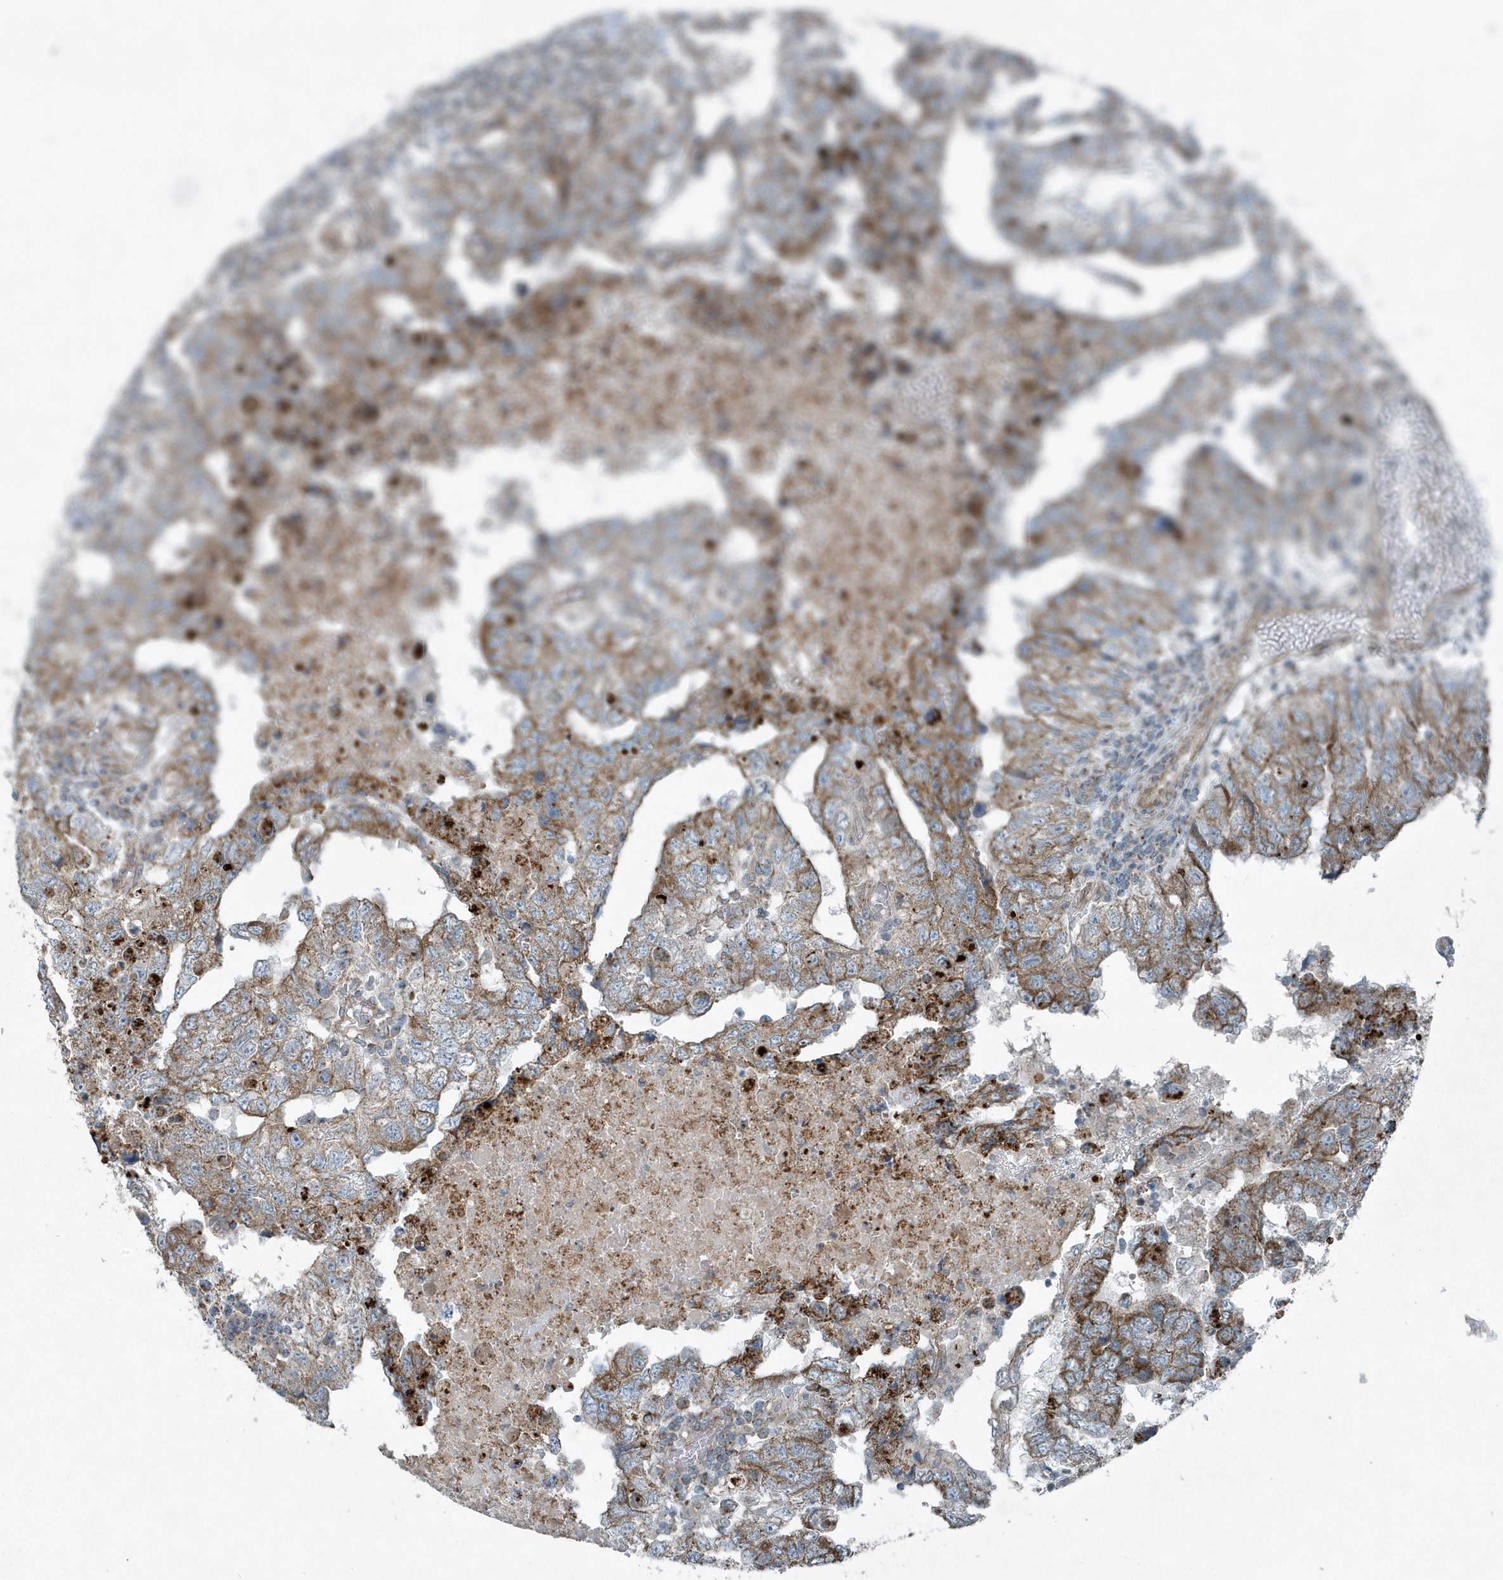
{"staining": {"intensity": "moderate", "quantity": "25%-75%", "location": "cytoplasmic/membranous"}, "tissue": "testis cancer", "cell_type": "Tumor cells", "image_type": "cancer", "snomed": [{"axis": "morphology", "description": "Carcinoma, Embryonal, NOS"}, {"axis": "topography", "description": "Testis"}], "caption": "IHC of testis cancer (embryonal carcinoma) demonstrates medium levels of moderate cytoplasmic/membranous staining in about 25%-75% of tumor cells. (Brightfield microscopy of DAB IHC at high magnification).", "gene": "GCC2", "patient": {"sex": "male", "age": 36}}